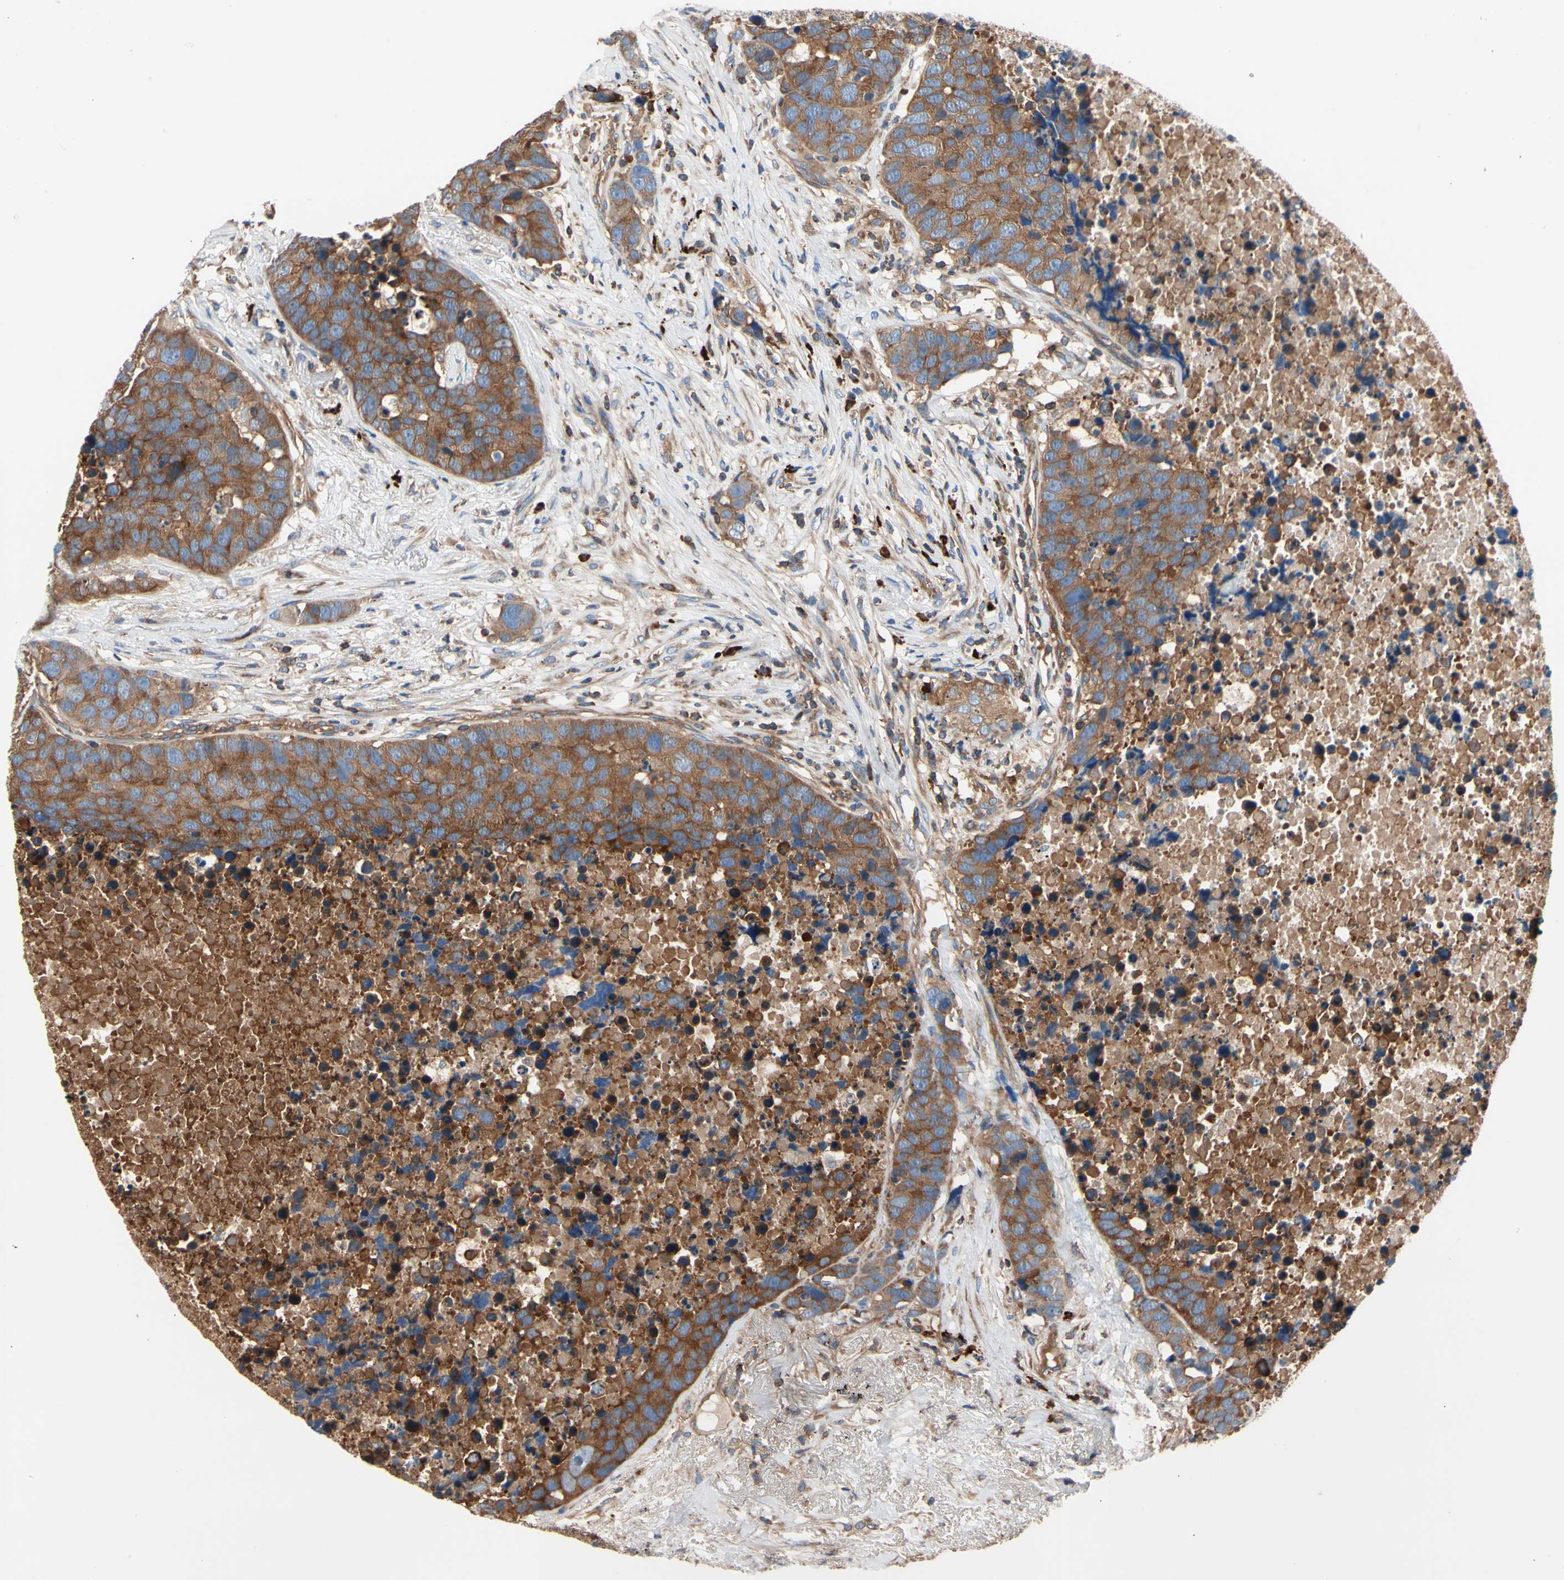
{"staining": {"intensity": "strong", "quantity": ">75%", "location": "cytoplasmic/membranous"}, "tissue": "carcinoid", "cell_type": "Tumor cells", "image_type": "cancer", "snomed": [{"axis": "morphology", "description": "Carcinoid, malignant, NOS"}, {"axis": "topography", "description": "Lung"}], "caption": "A high amount of strong cytoplasmic/membranous expression is appreciated in about >75% of tumor cells in carcinoid (malignant) tissue. (Stains: DAB in brown, nuclei in blue, Microscopy: brightfield microscopy at high magnification).", "gene": "ROCK1", "patient": {"sex": "male", "age": 60}}